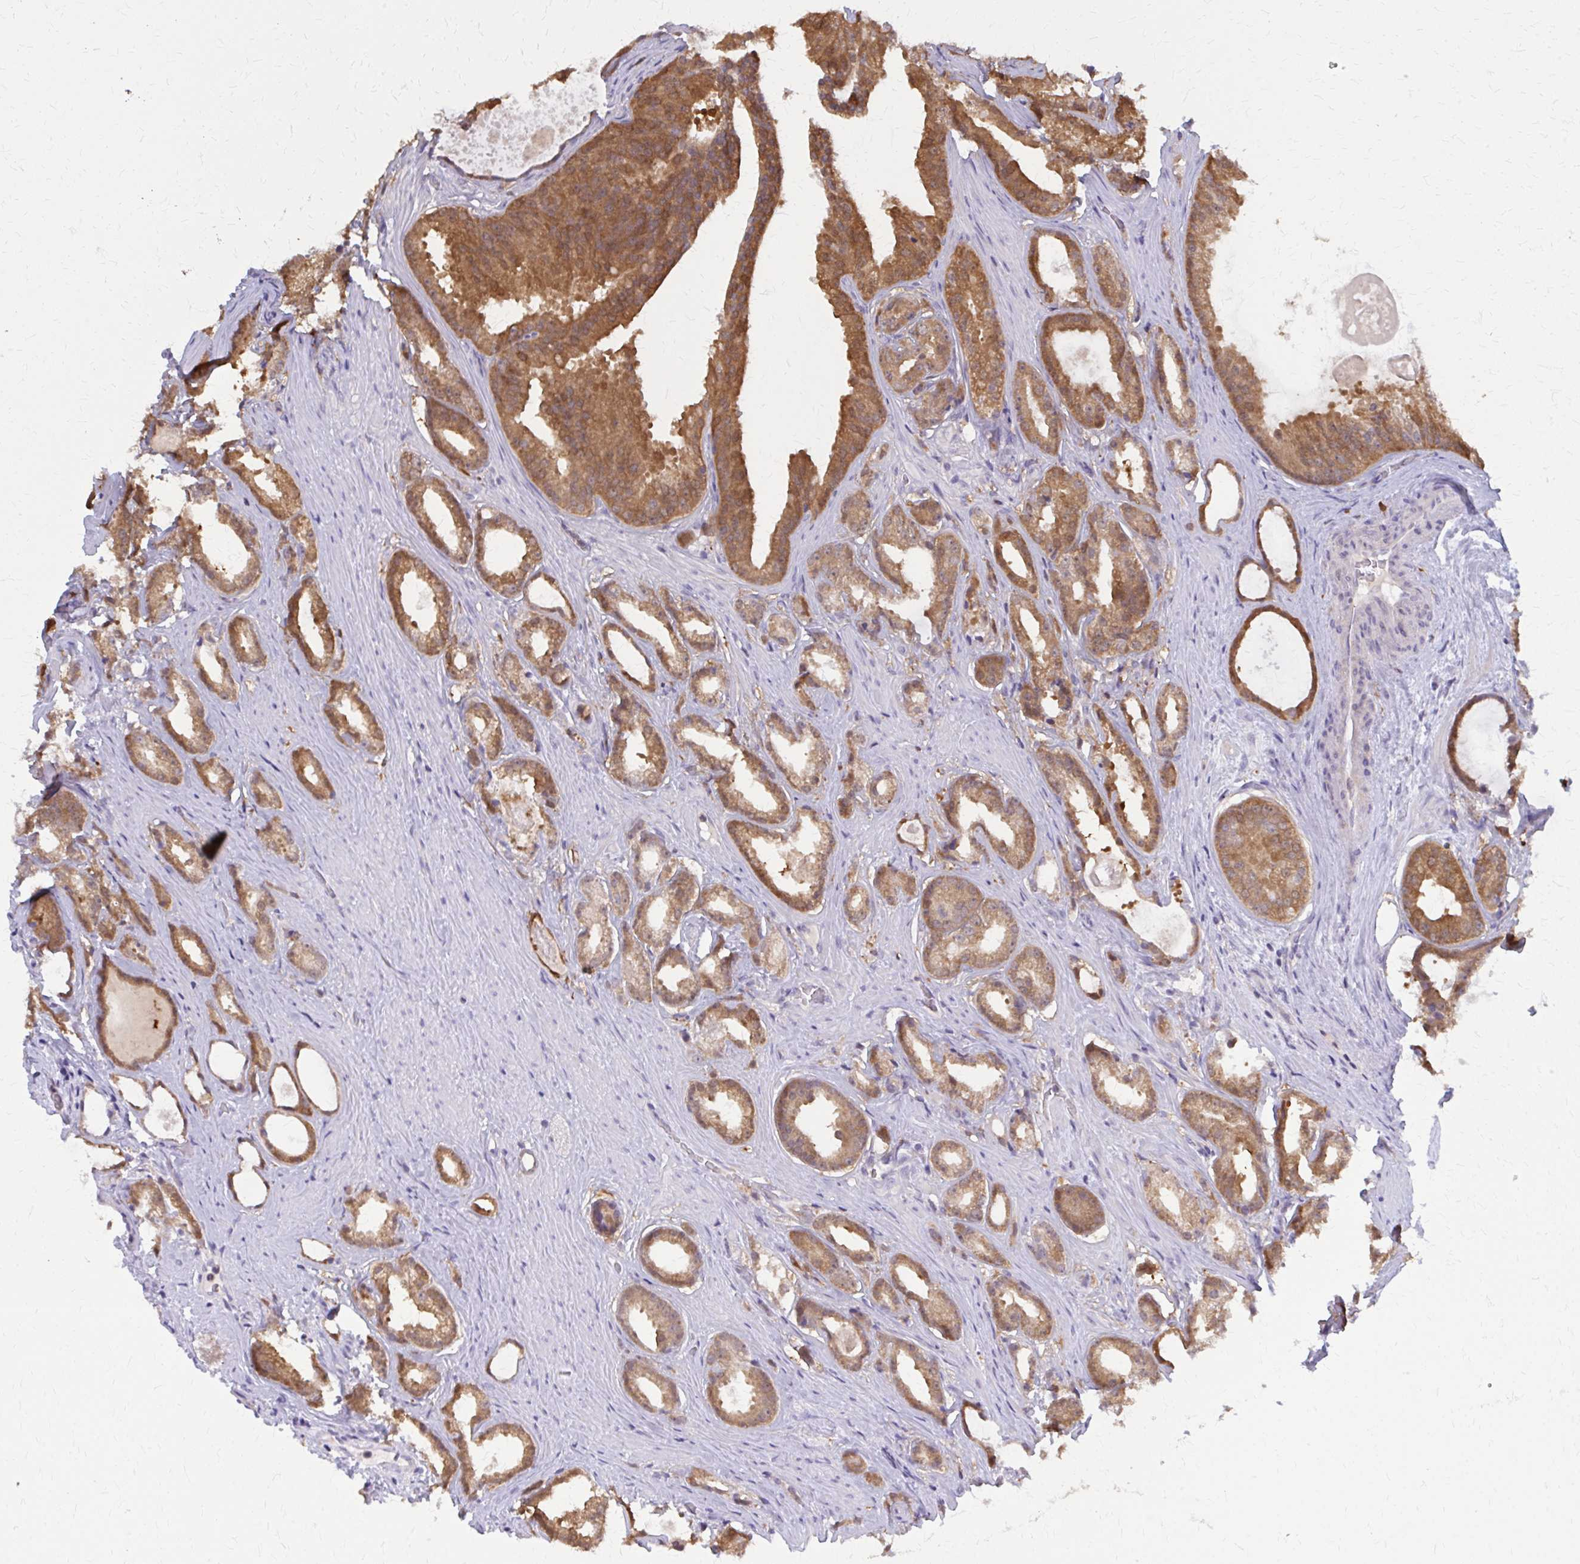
{"staining": {"intensity": "moderate", "quantity": ">75%", "location": "cytoplasmic/membranous"}, "tissue": "prostate cancer", "cell_type": "Tumor cells", "image_type": "cancer", "snomed": [{"axis": "morphology", "description": "Adenocarcinoma, Low grade"}, {"axis": "topography", "description": "Prostate"}], "caption": "Tumor cells exhibit moderate cytoplasmic/membranous expression in about >75% of cells in prostate adenocarcinoma (low-grade). (DAB (3,3'-diaminobenzidine) IHC, brown staining for protein, blue staining for nuclei).", "gene": "DBI", "patient": {"sex": "male", "age": 65}}